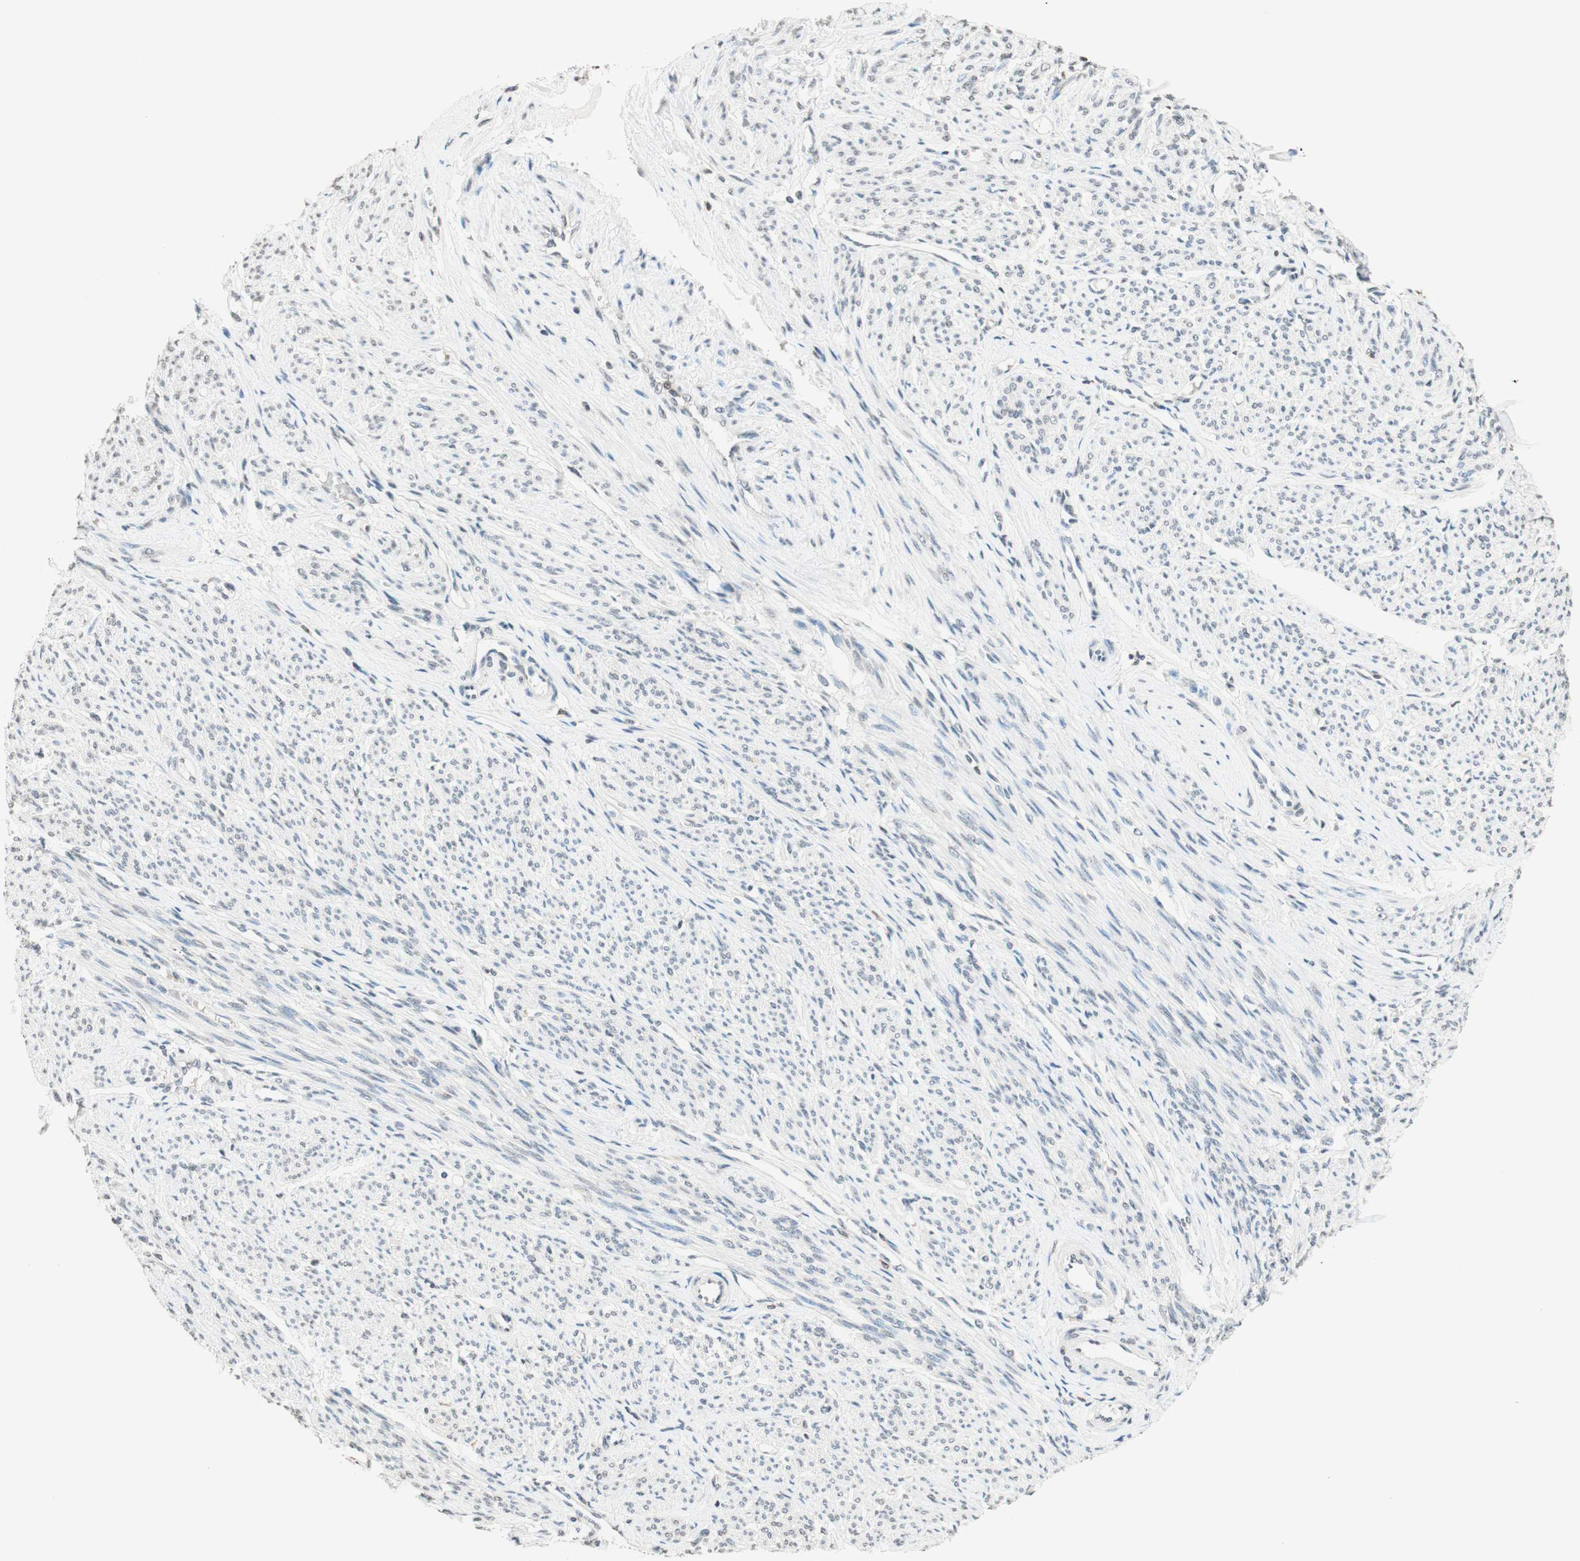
{"staining": {"intensity": "negative", "quantity": "none", "location": "none"}, "tissue": "smooth muscle", "cell_type": "Smooth muscle cells", "image_type": "normal", "snomed": [{"axis": "morphology", "description": "Normal tissue, NOS"}, {"axis": "topography", "description": "Smooth muscle"}], "caption": "Smooth muscle cells are negative for brown protein staining in unremarkable smooth muscle. (Brightfield microscopy of DAB (3,3'-diaminobenzidine) immunohistochemistry at high magnification).", "gene": "WIPF1", "patient": {"sex": "female", "age": 65}}